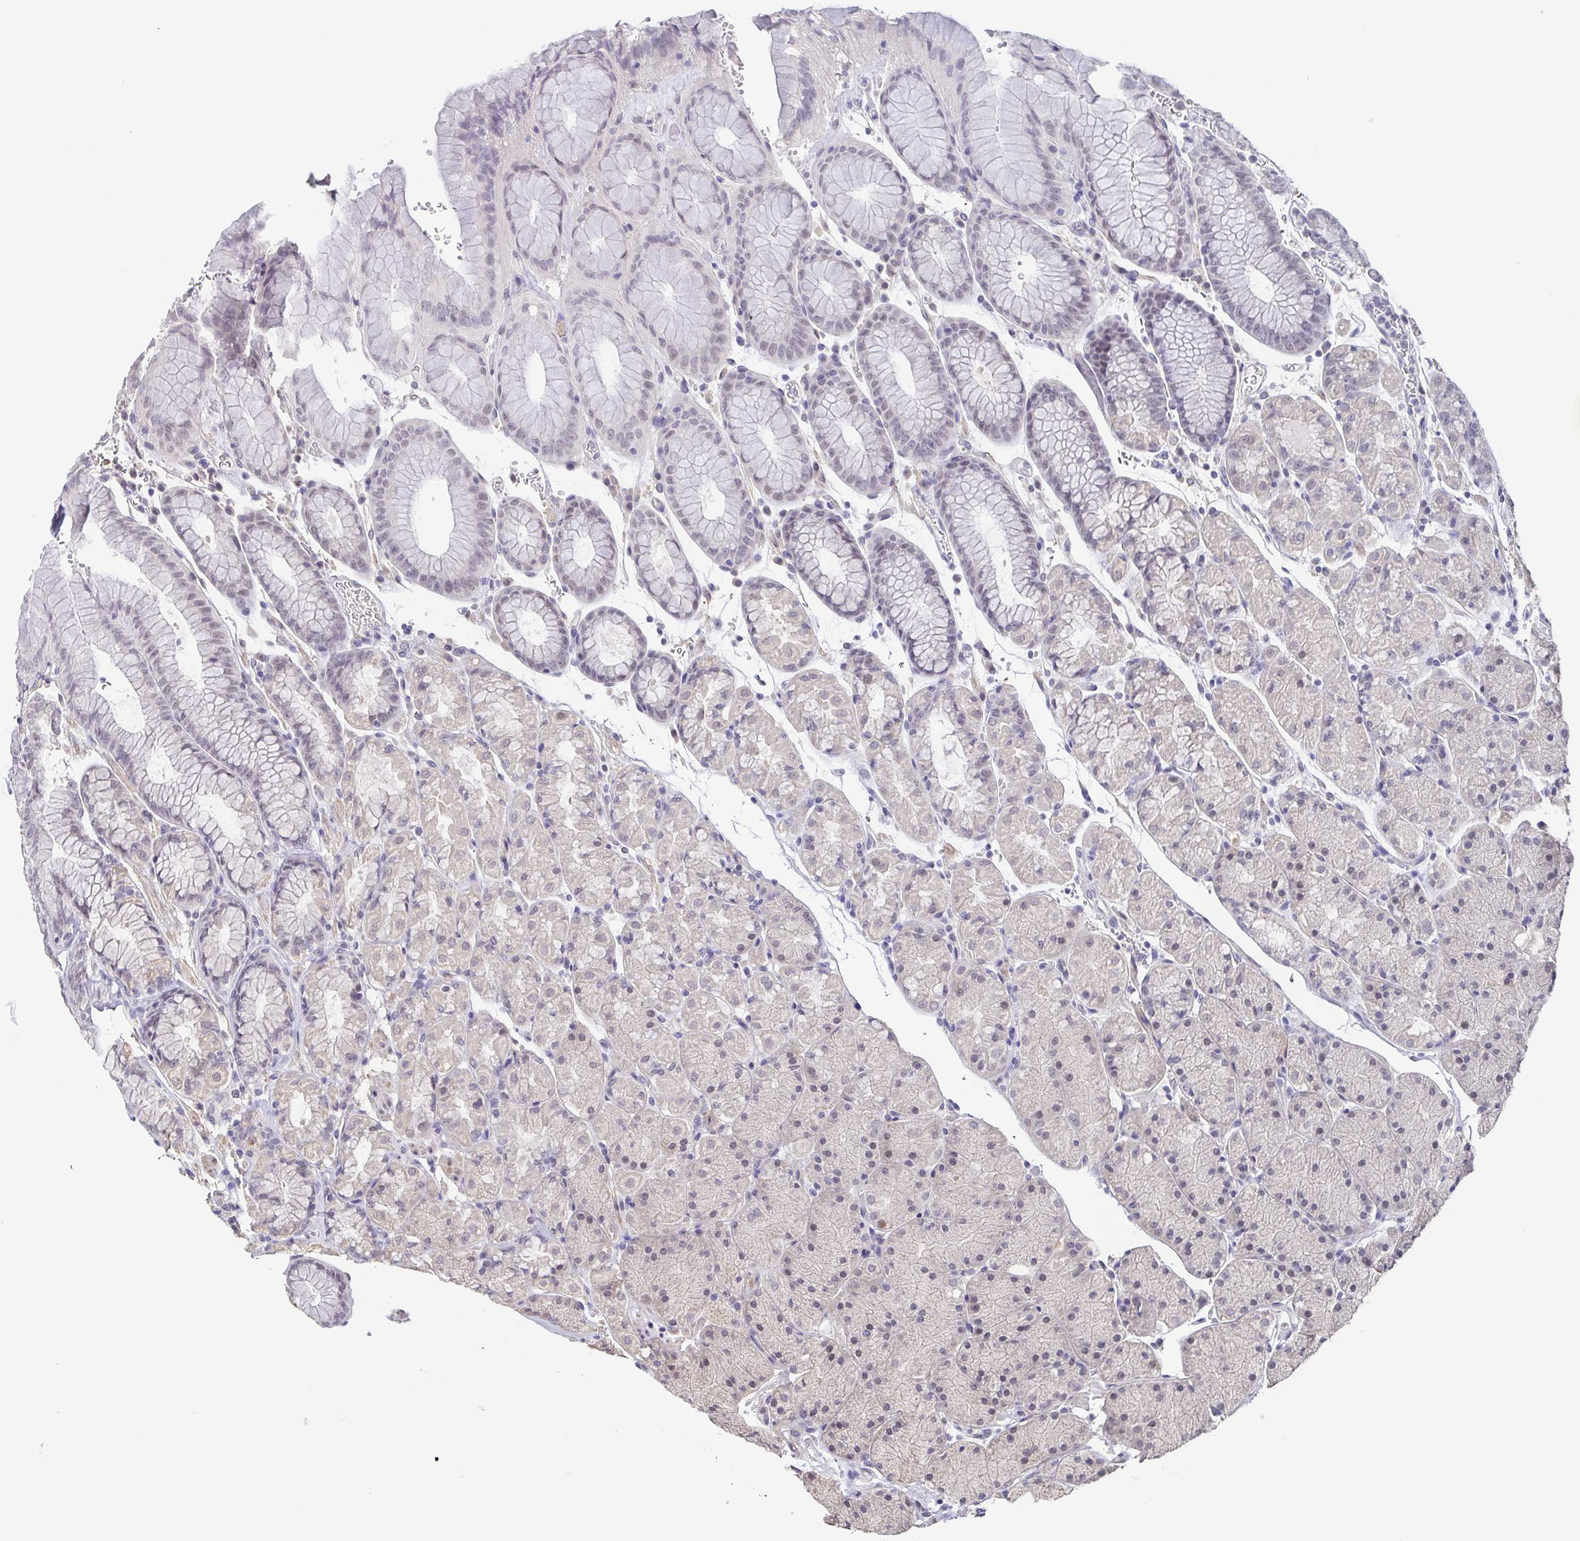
{"staining": {"intensity": "weak", "quantity": "<25%", "location": "nuclear"}, "tissue": "stomach", "cell_type": "Glandular cells", "image_type": "normal", "snomed": [{"axis": "morphology", "description": "Normal tissue, NOS"}, {"axis": "topography", "description": "Stomach, upper"}, {"axis": "topography", "description": "Stomach"}], "caption": "High power microscopy photomicrograph of an immunohistochemistry photomicrograph of normal stomach, revealing no significant expression in glandular cells. The staining is performed using DAB (3,3'-diaminobenzidine) brown chromogen with nuclei counter-stained in using hematoxylin.", "gene": "NEFH", "patient": {"sex": "male", "age": 76}}